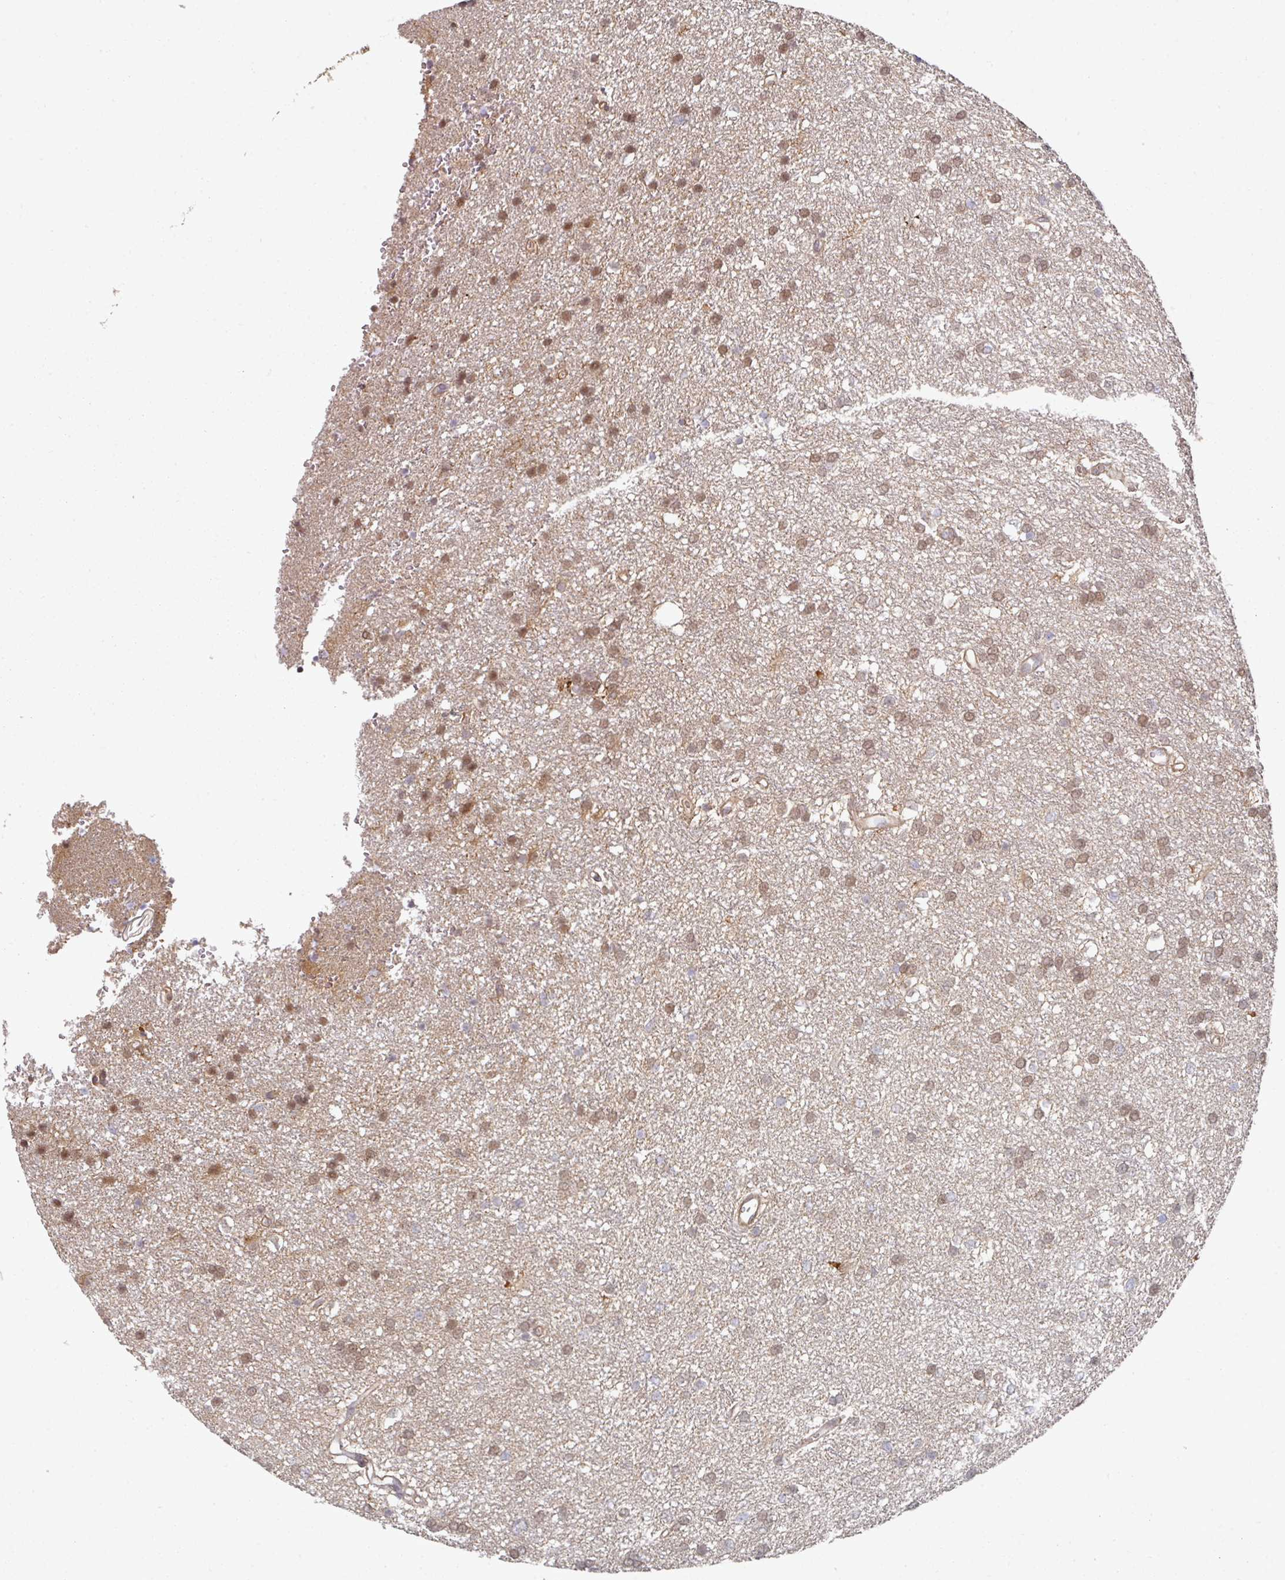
{"staining": {"intensity": "moderate", "quantity": ">75%", "location": "nuclear"}, "tissue": "glioma", "cell_type": "Tumor cells", "image_type": "cancer", "snomed": [{"axis": "morphology", "description": "Glioma, malignant, Low grade"}, {"axis": "topography", "description": "Brain"}], "caption": "Human glioma stained with a brown dye reveals moderate nuclear positive staining in approximately >75% of tumor cells.", "gene": "PSME3IP1", "patient": {"sex": "female", "age": 33}}